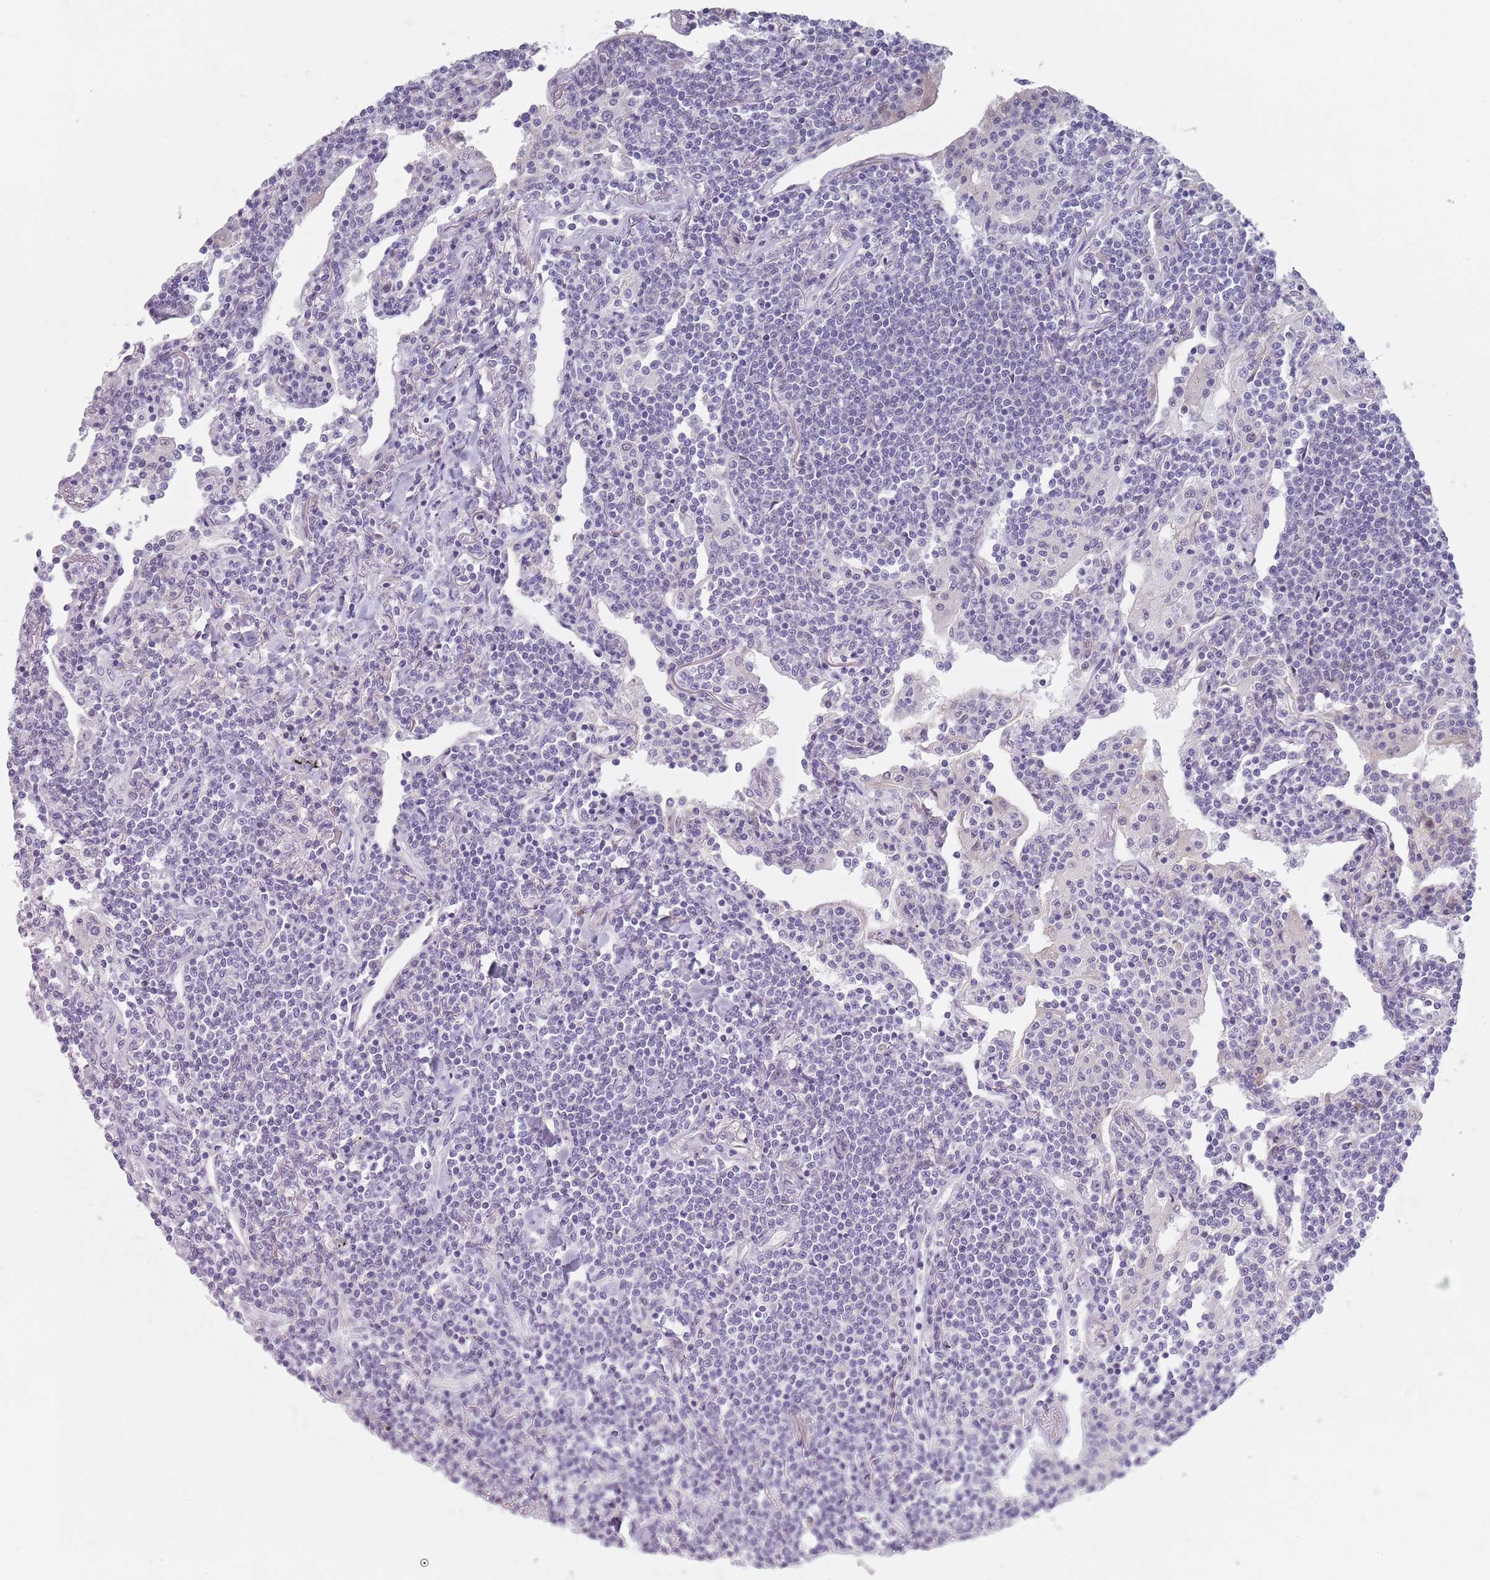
{"staining": {"intensity": "negative", "quantity": "none", "location": "none"}, "tissue": "lymphoma", "cell_type": "Tumor cells", "image_type": "cancer", "snomed": [{"axis": "morphology", "description": "Malignant lymphoma, non-Hodgkin's type, Low grade"}, {"axis": "topography", "description": "Lung"}], "caption": "Immunohistochemistry photomicrograph of neoplastic tissue: human malignant lymphoma, non-Hodgkin's type (low-grade) stained with DAB (3,3'-diaminobenzidine) demonstrates no significant protein expression in tumor cells.", "gene": "CEP19", "patient": {"sex": "female", "age": 71}}